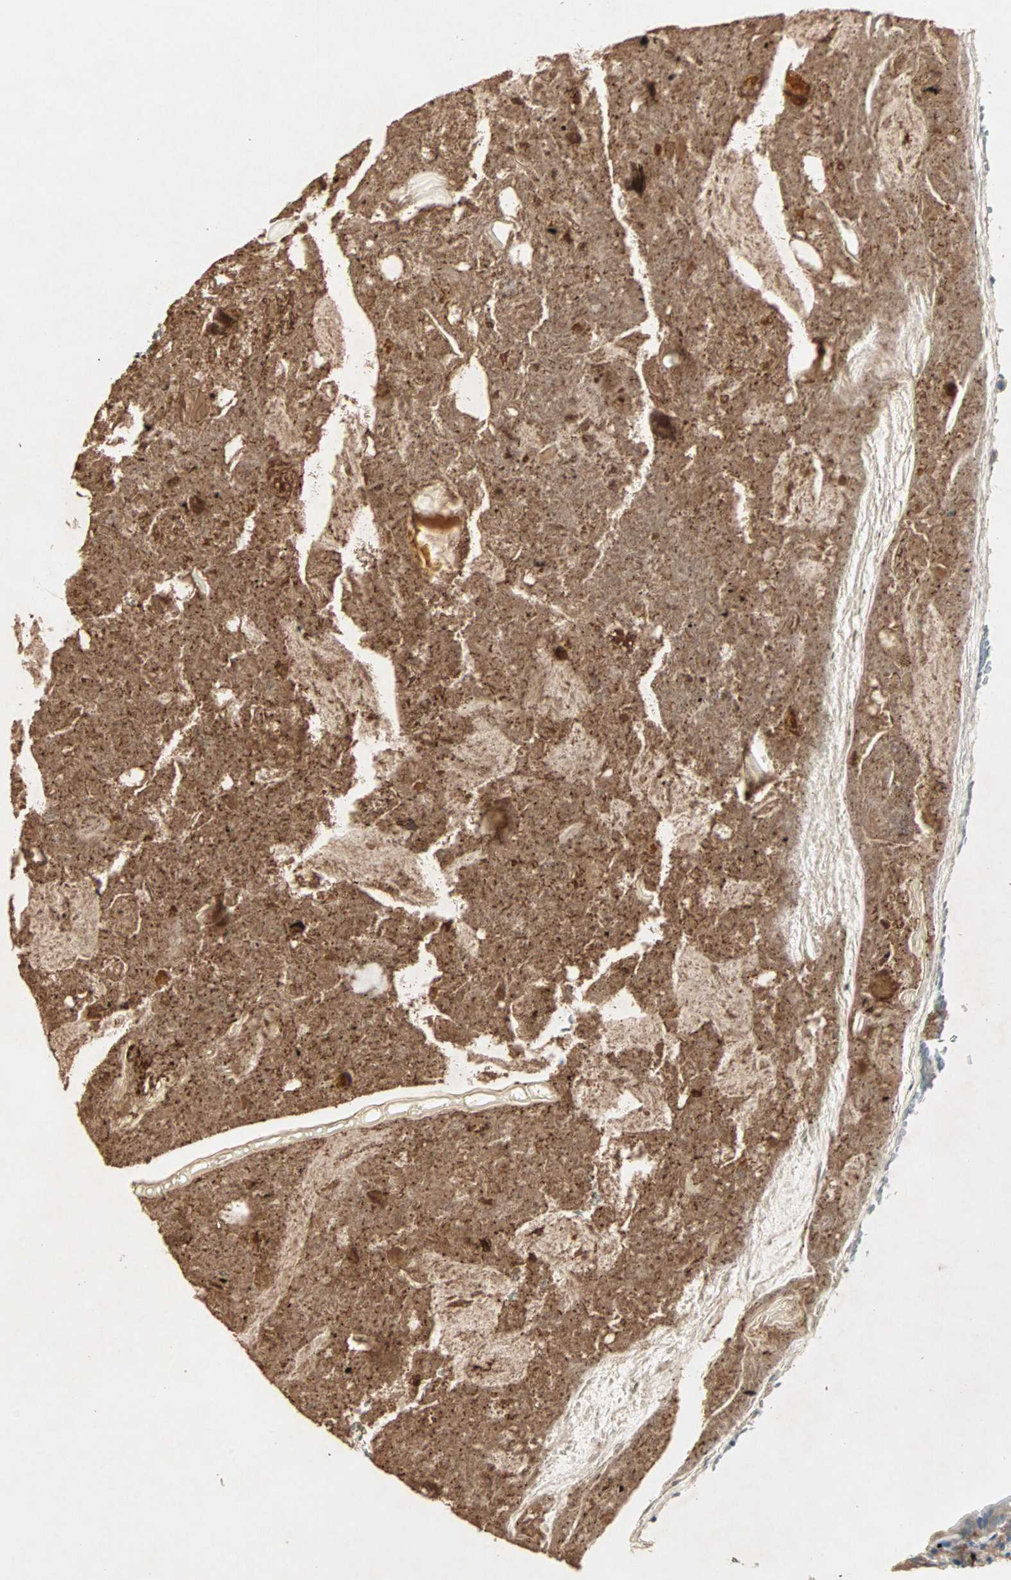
{"staining": {"intensity": "strong", "quantity": ">75%", "location": "cytoplasmic/membranous"}, "tissue": "appendix", "cell_type": "Glandular cells", "image_type": "normal", "snomed": [{"axis": "morphology", "description": "Normal tissue, NOS"}, {"axis": "topography", "description": "Appendix"}], "caption": "Immunohistochemistry (DAB) staining of unremarkable appendix shows strong cytoplasmic/membranous protein staining in approximately >75% of glandular cells.", "gene": "TEC", "patient": {"sex": "female", "age": 10}}